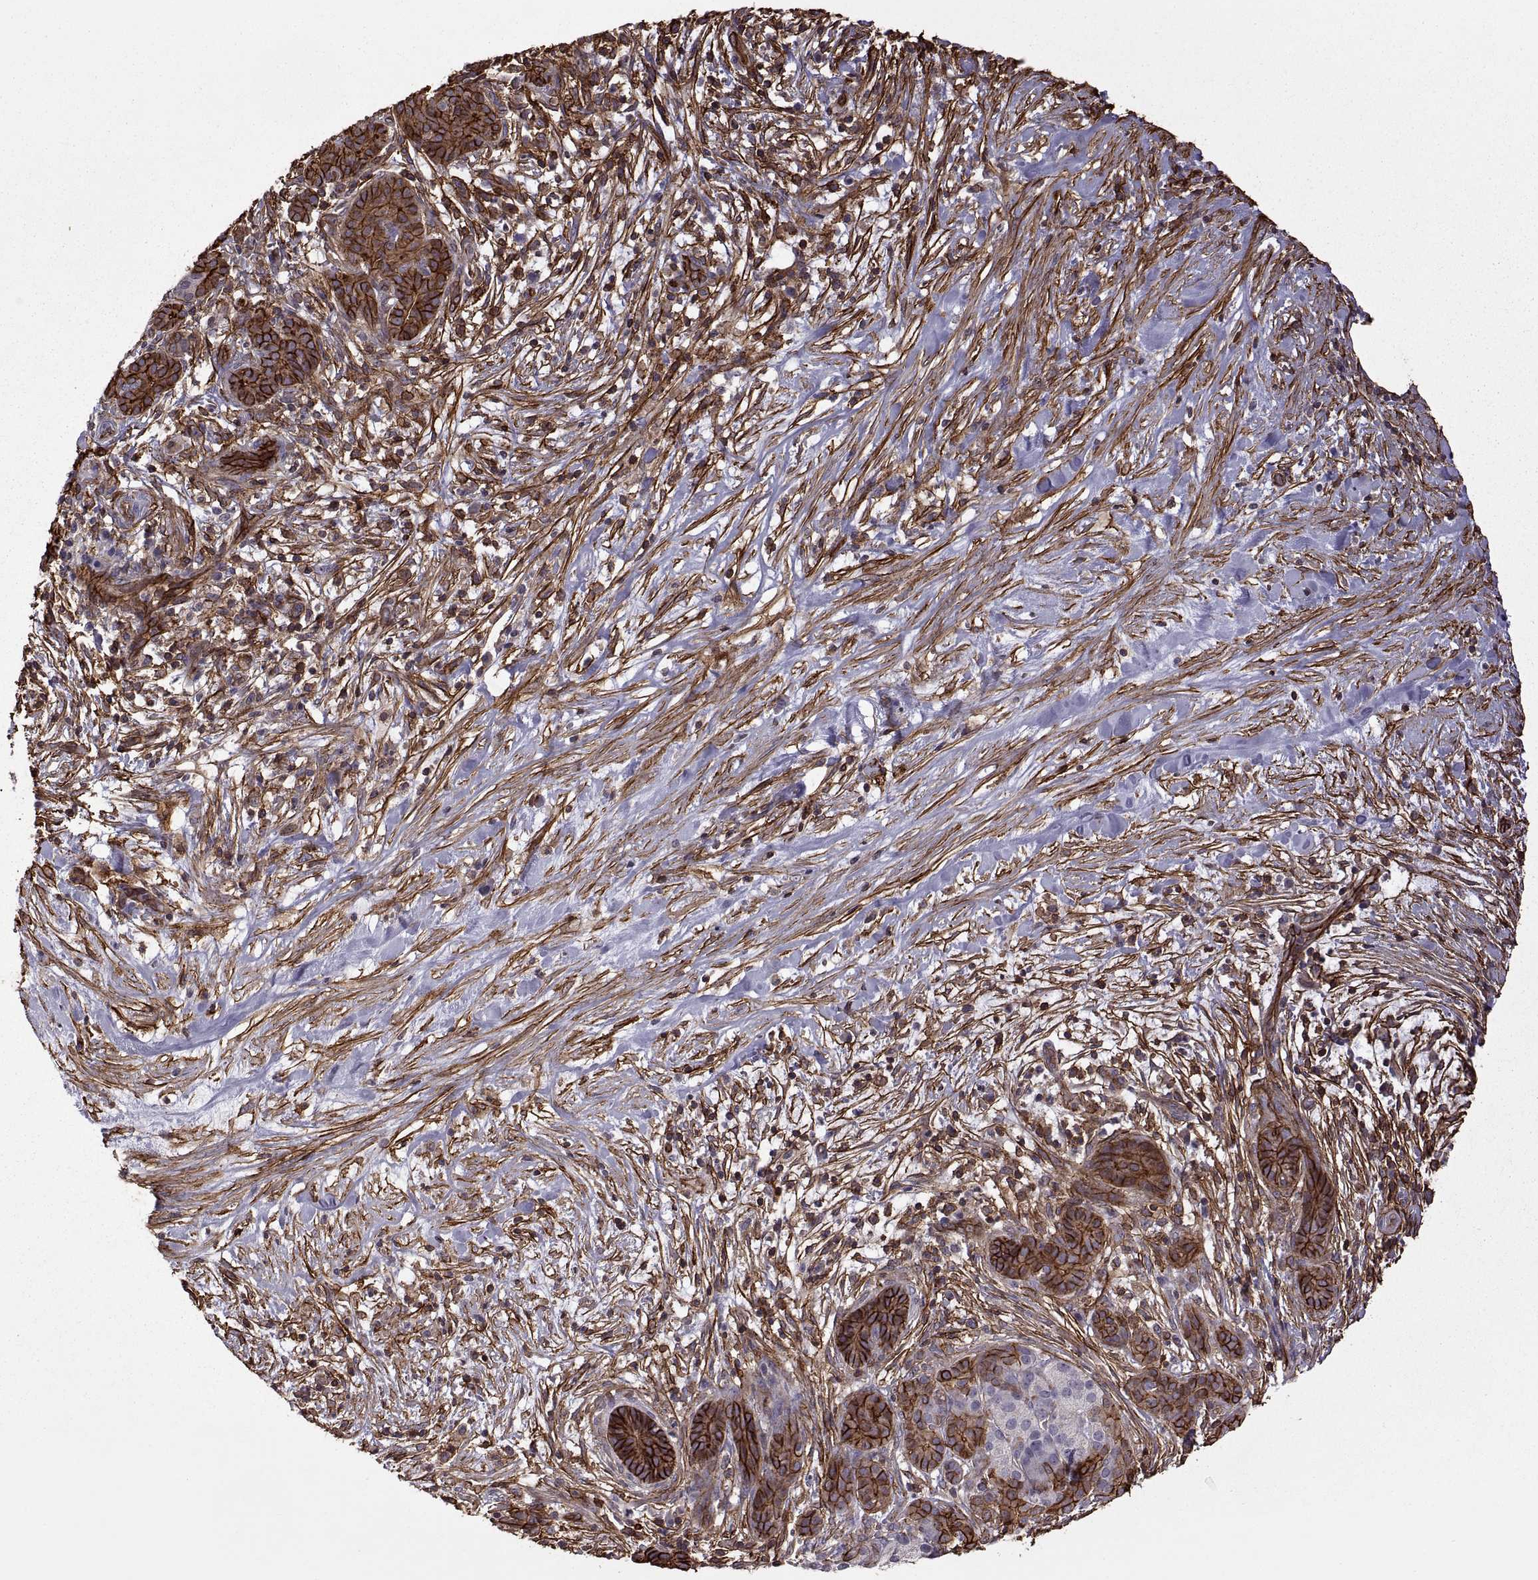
{"staining": {"intensity": "strong", "quantity": ">75%", "location": "cytoplasmic/membranous"}, "tissue": "pancreatic cancer", "cell_type": "Tumor cells", "image_type": "cancer", "snomed": [{"axis": "morphology", "description": "Adenocarcinoma, NOS"}, {"axis": "topography", "description": "Pancreas"}], "caption": "A high-resolution micrograph shows immunohistochemistry staining of pancreatic cancer, which reveals strong cytoplasmic/membranous positivity in about >75% of tumor cells.", "gene": "S100A10", "patient": {"sex": "male", "age": 44}}